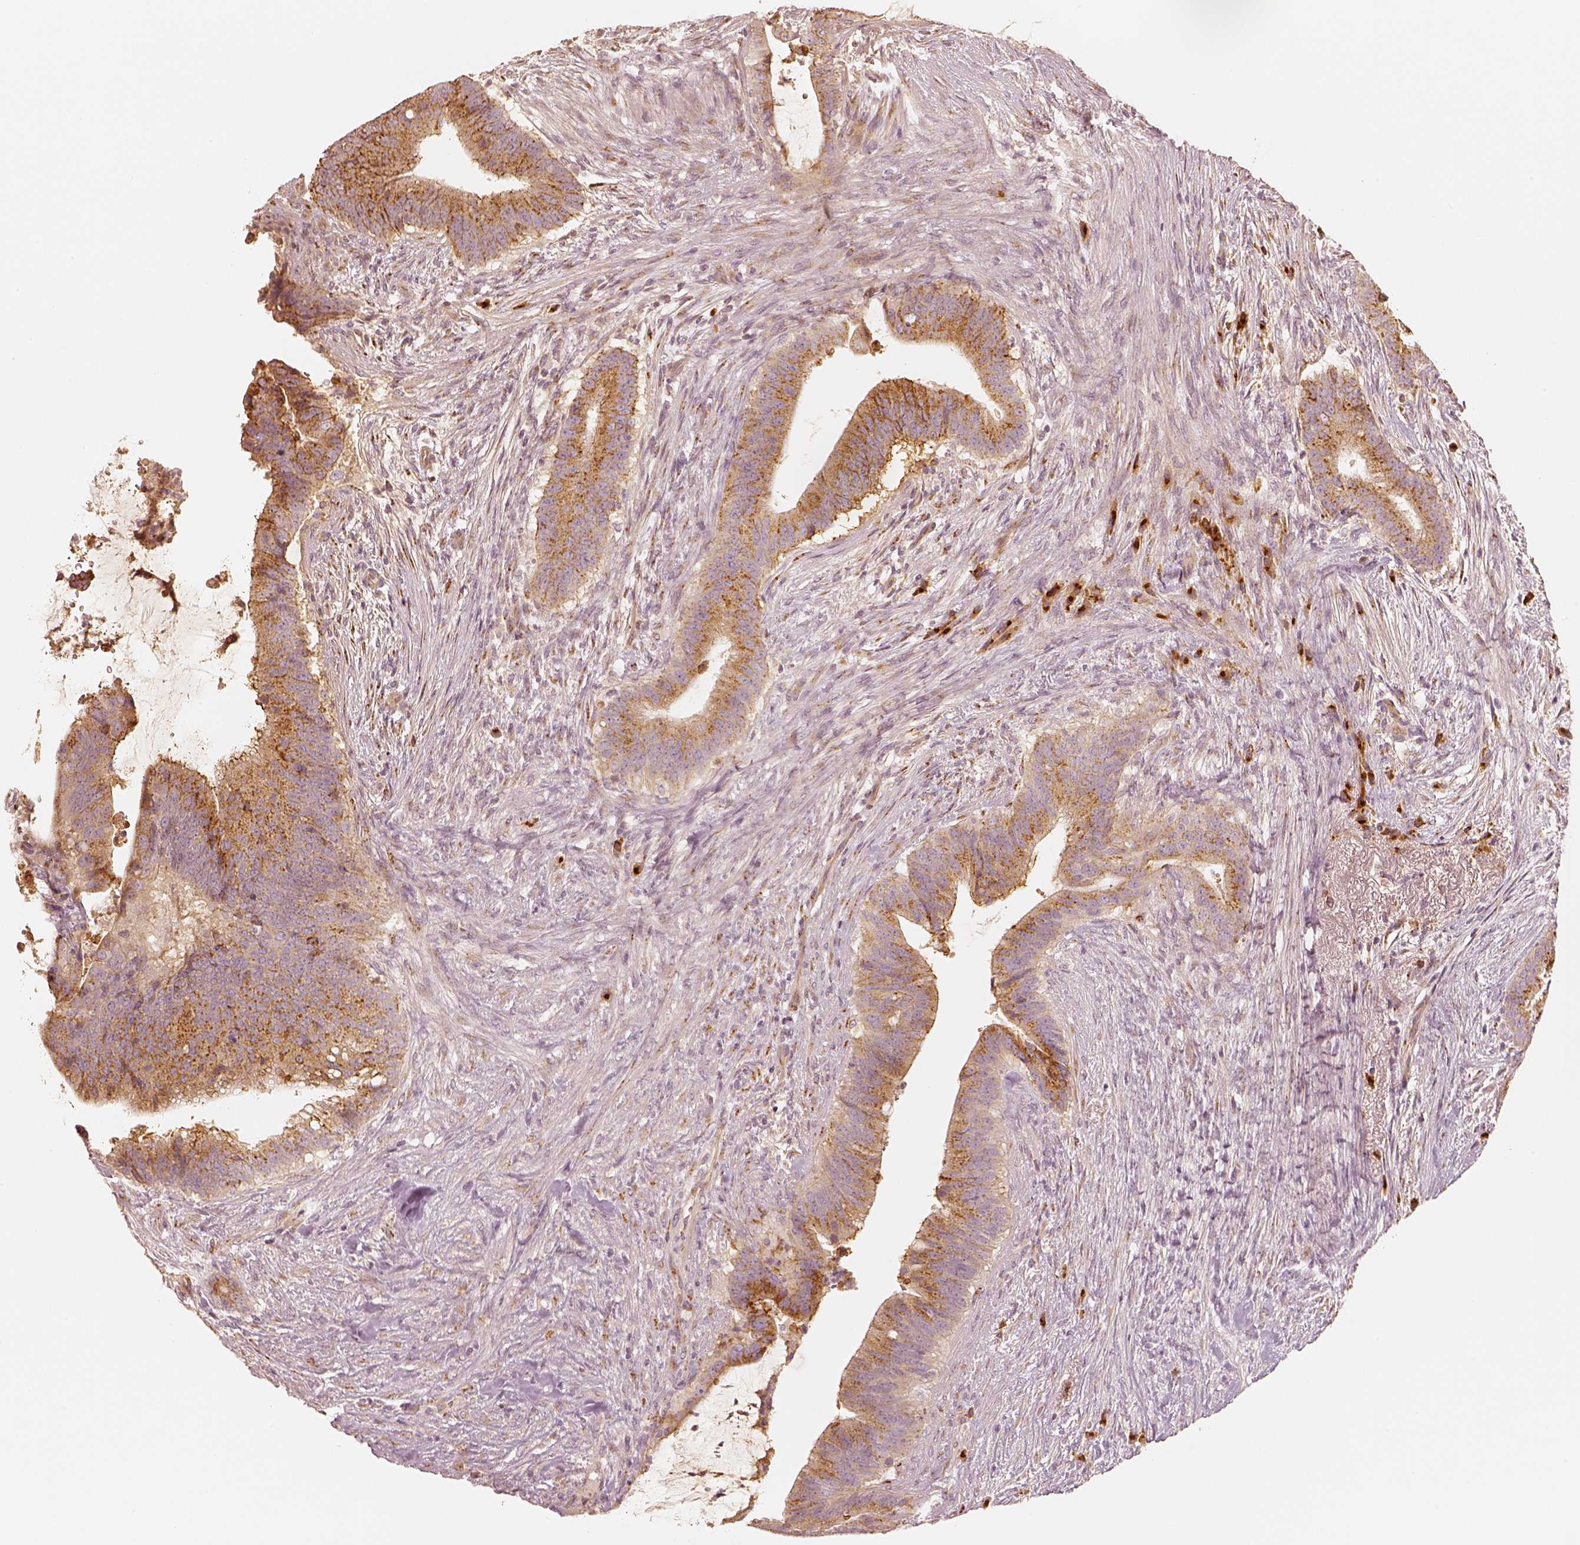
{"staining": {"intensity": "strong", "quantity": ">75%", "location": "cytoplasmic/membranous"}, "tissue": "colorectal cancer", "cell_type": "Tumor cells", "image_type": "cancer", "snomed": [{"axis": "morphology", "description": "Adenocarcinoma, NOS"}, {"axis": "topography", "description": "Colon"}], "caption": "Protein staining of adenocarcinoma (colorectal) tissue exhibits strong cytoplasmic/membranous expression in about >75% of tumor cells.", "gene": "GORASP2", "patient": {"sex": "female", "age": 43}}